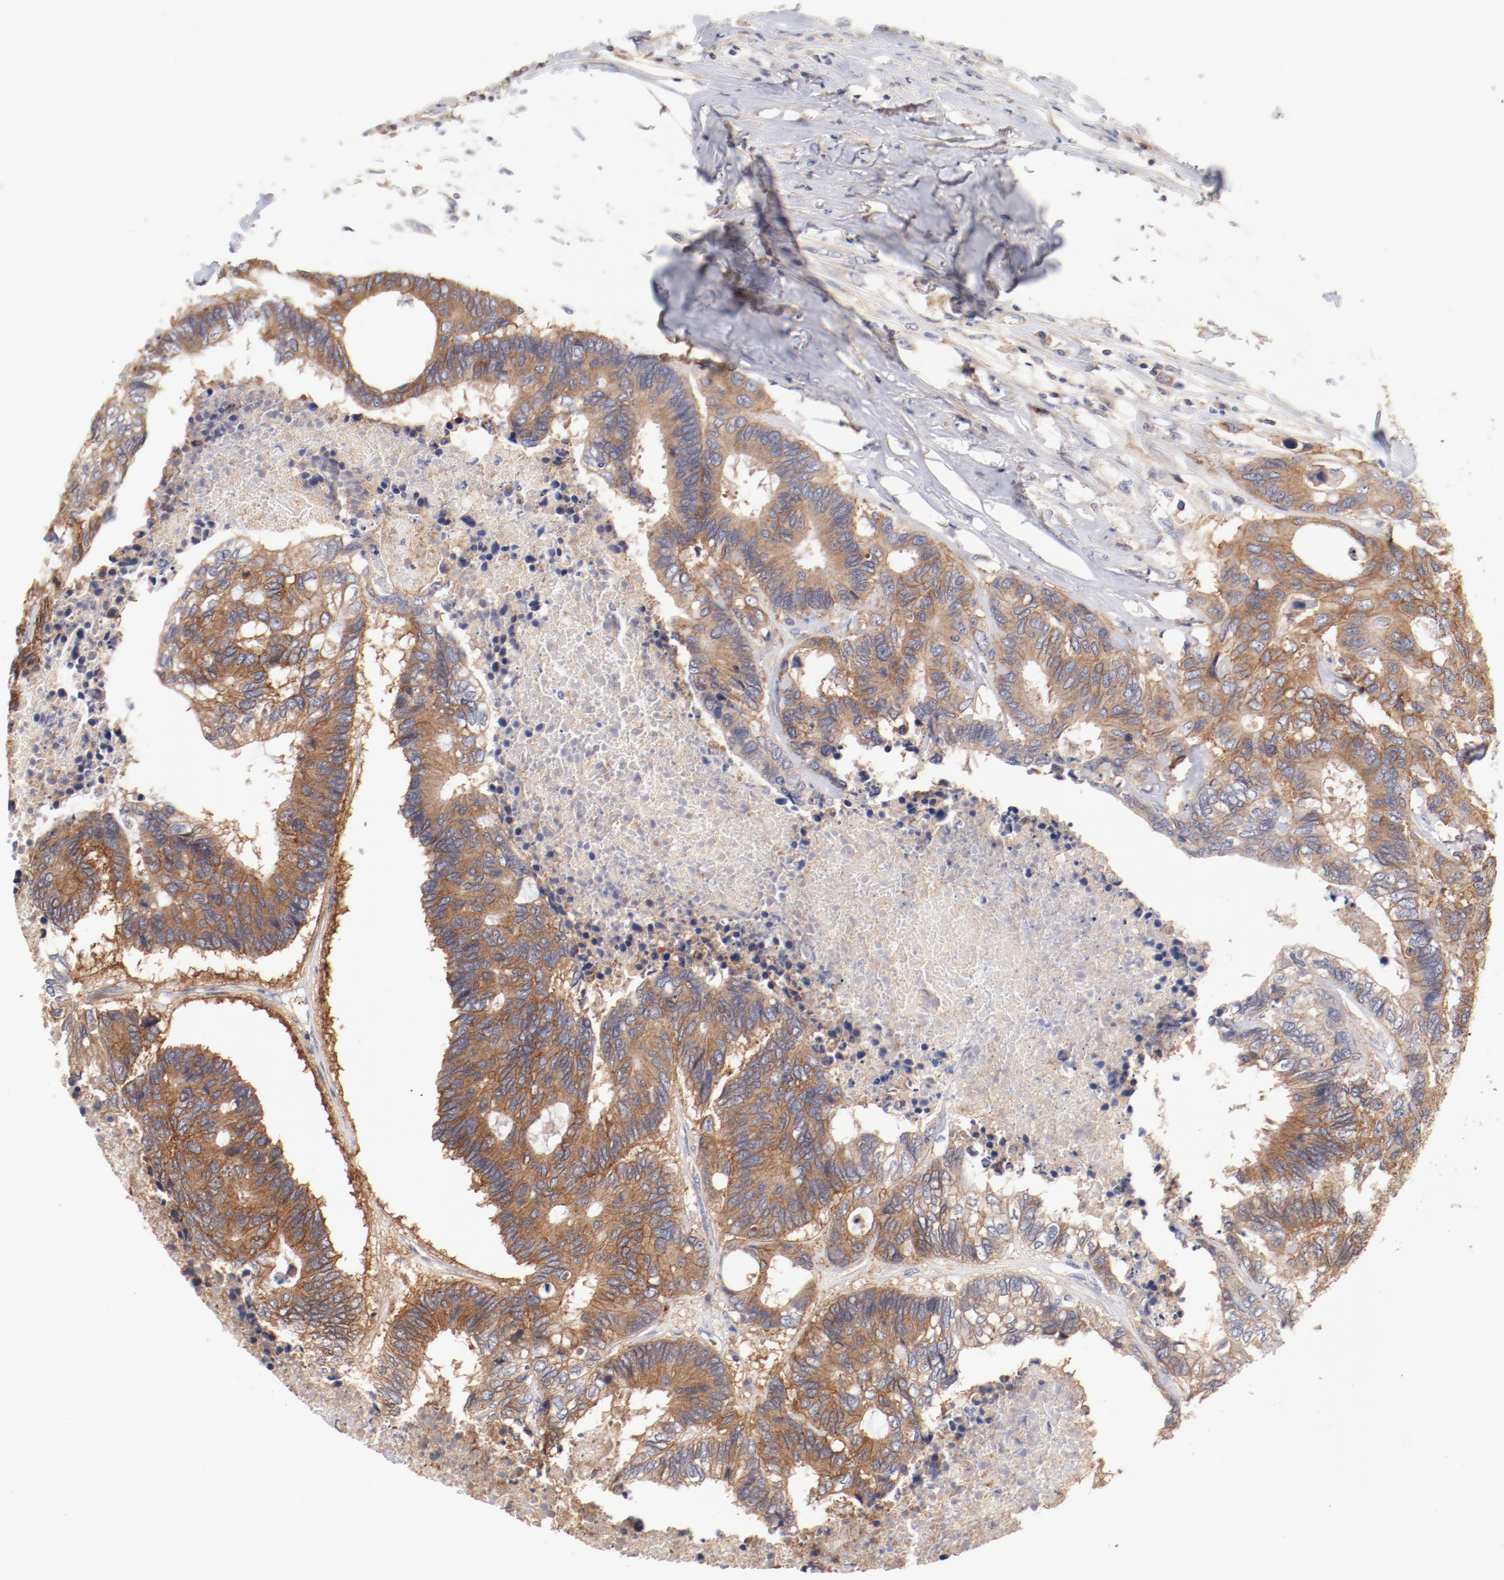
{"staining": {"intensity": "moderate", "quantity": ">75%", "location": "cytoplasmic/membranous"}, "tissue": "colorectal cancer", "cell_type": "Tumor cells", "image_type": "cancer", "snomed": [{"axis": "morphology", "description": "Adenocarcinoma, NOS"}, {"axis": "topography", "description": "Rectum"}], "caption": "Protein expression analysis of colorectal cancer shows moderate cytoplasmic/membranous expression in about >75% of tumor cells. The staining was performed using DAB to visualize the protein expression in brown, while the nuclei were stained in blue with hematoxylin (Magnification: 20x).", "gene": "SETD3", "patient": {"sex": "male", "age": 55}}